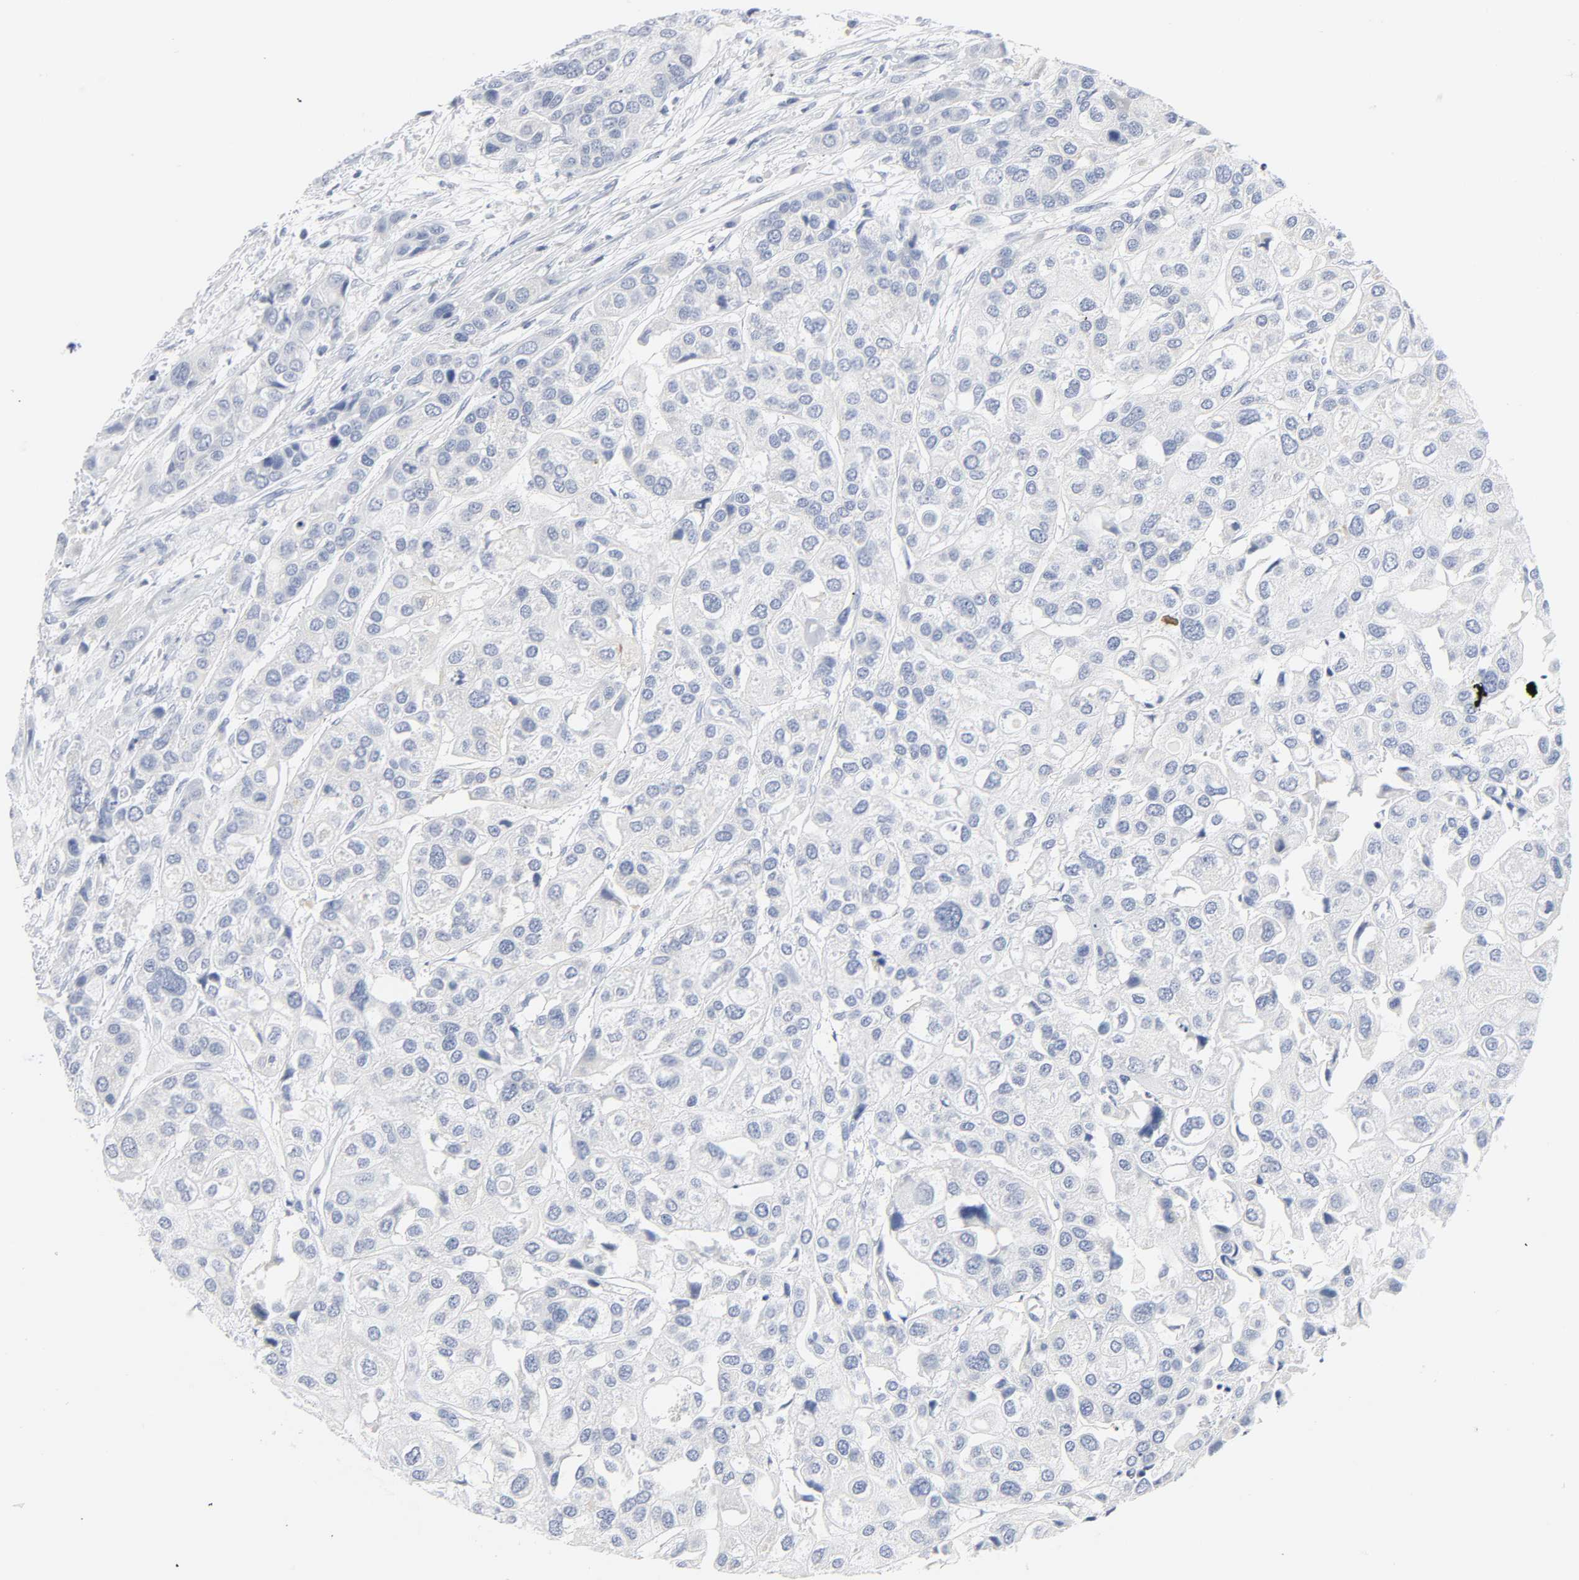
{"staining": {"intensity": "negative", "quantity": "none", "location": "none"}, "tissue": "urothelial cancer", "cell_type": "Tumor cells", "image_type": "cancer", "snomed": [{"axis": "morphology", "description": "Urothelial carcinoma, High grade"}, {"axis": "topography", "description": "Urinary bladder"}], "caption": "High power microscopy micrograph of an IHC histopathology image of urothelial cancer, revealing no significant staining in tumor cells. (DAB IHC visualized using brightfield microscopy, high magnification).", "gene": "ACP3", "patient": {"sex": "female", "age": 64}}